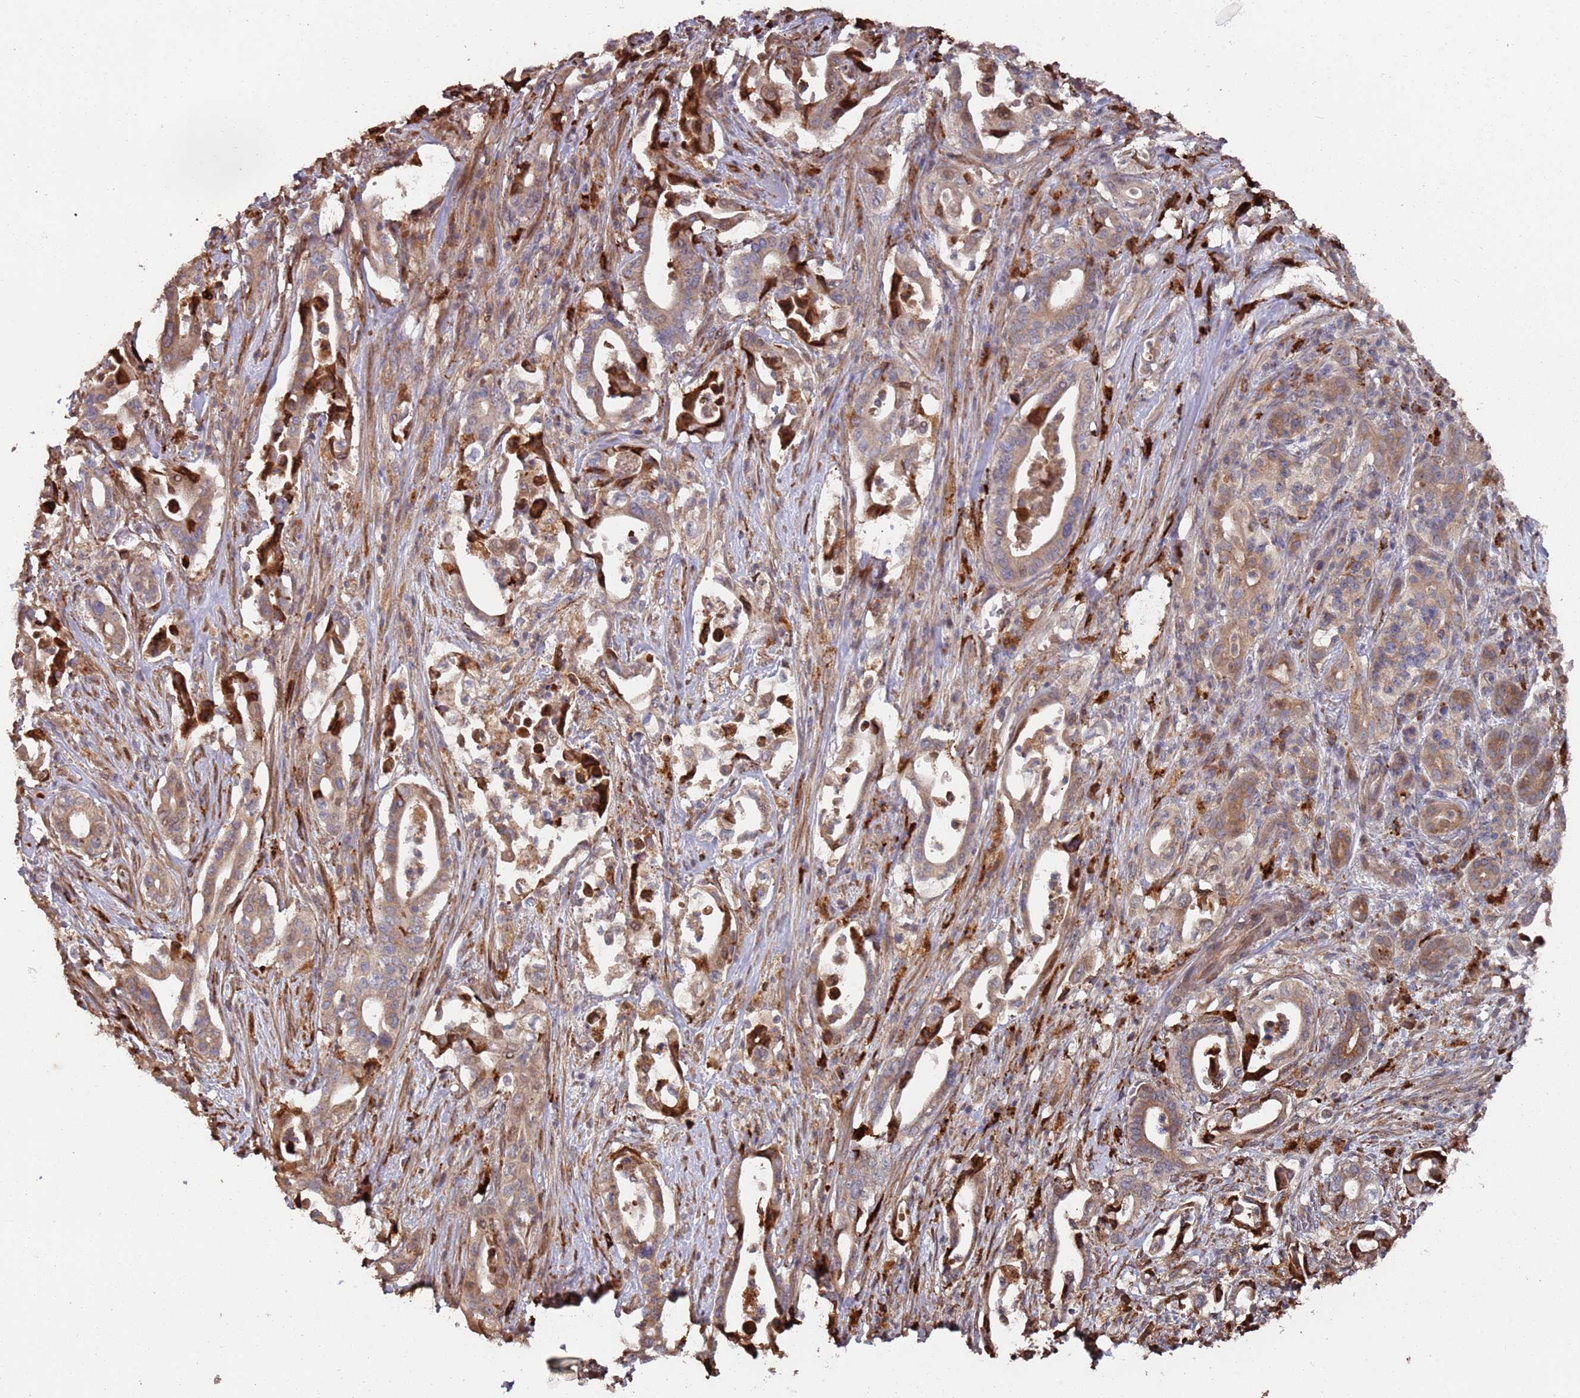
{"staining": {"intensity": "moderate", "quantity": ">75%", "location": "cytoplasmic/membranous"}, "tissue": "pancreatic cancer", "cell_type": "Tumor cells", "image_type": "cancer", "snomed": [{"axis": "morphology", "description": "Adenocarcinoma, NOS"}, {"axis": "topography", "description": "Pancreas"}], "caption": "Immunohistochemistry (IHC) image of human pancreatic cancer stained for a protein (brown), which reveals medium levels of moderate cytoplasmic/membranous staining in about >75% of tumor cells.", "gene": "LACC1", "patient": {"sex": "female", "age": 77}}